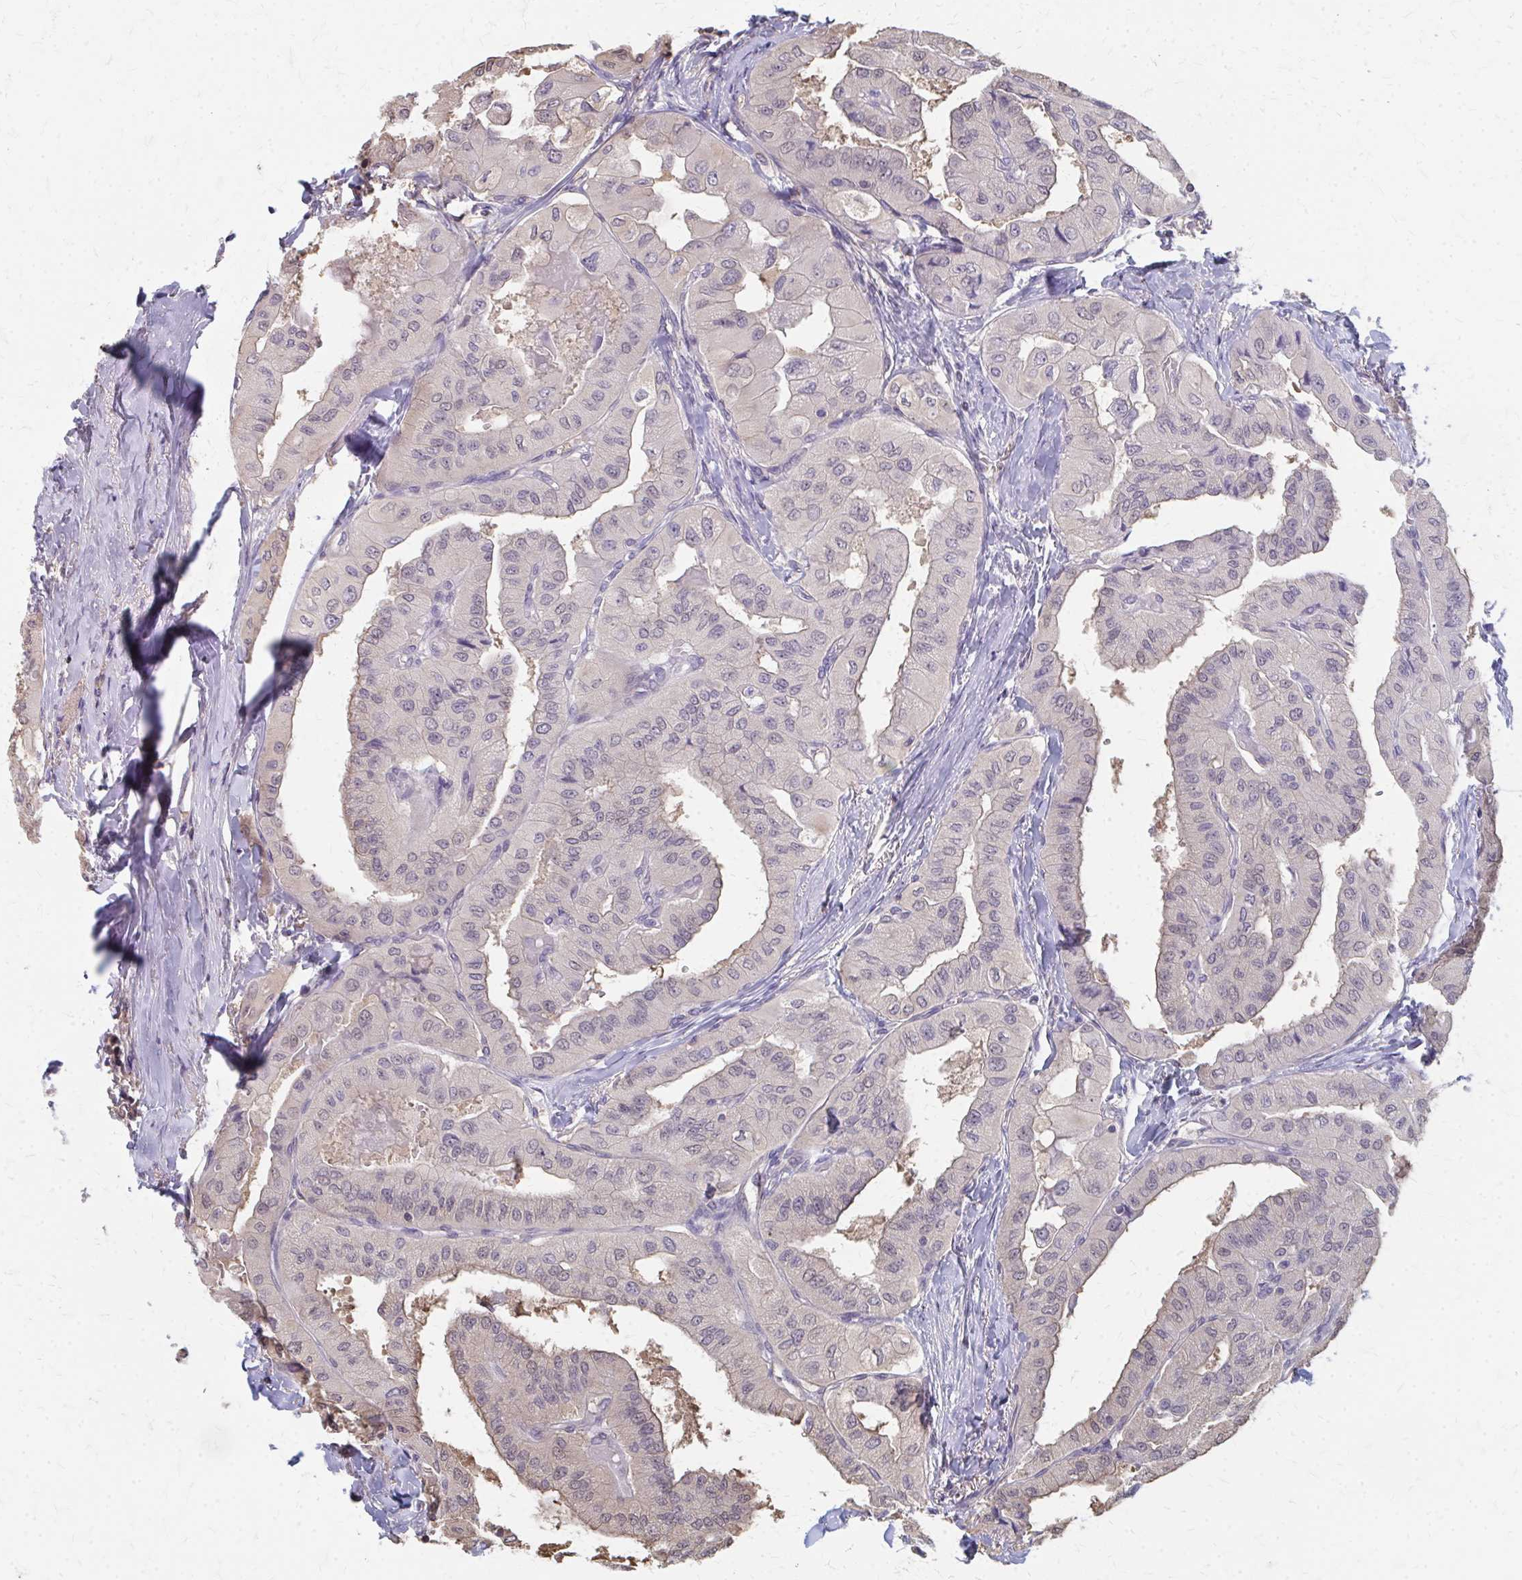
{"staining": {"intensity": "negative", "quantity": "none", "location": "none"}, "tissue": "thyroid cancer", "cell_type": "Tumor cells", "image_type": "cancer", "snomed": [{"axis": "morphology", "description": "Normal tissue, NOS"}, {"axis": "morphology", "description": "Papillary adenocarcinoma, NOS"}, {"axis": "topography", "description": "Thyroid gland"}], "caption": "This is an immunohistochemistry micrograph of thyroid papillary adenocarcinoma. There is no staining in tumor cells.", "gene": "RABGAP1L", "patient": {"sex": "female", "age": 59}}